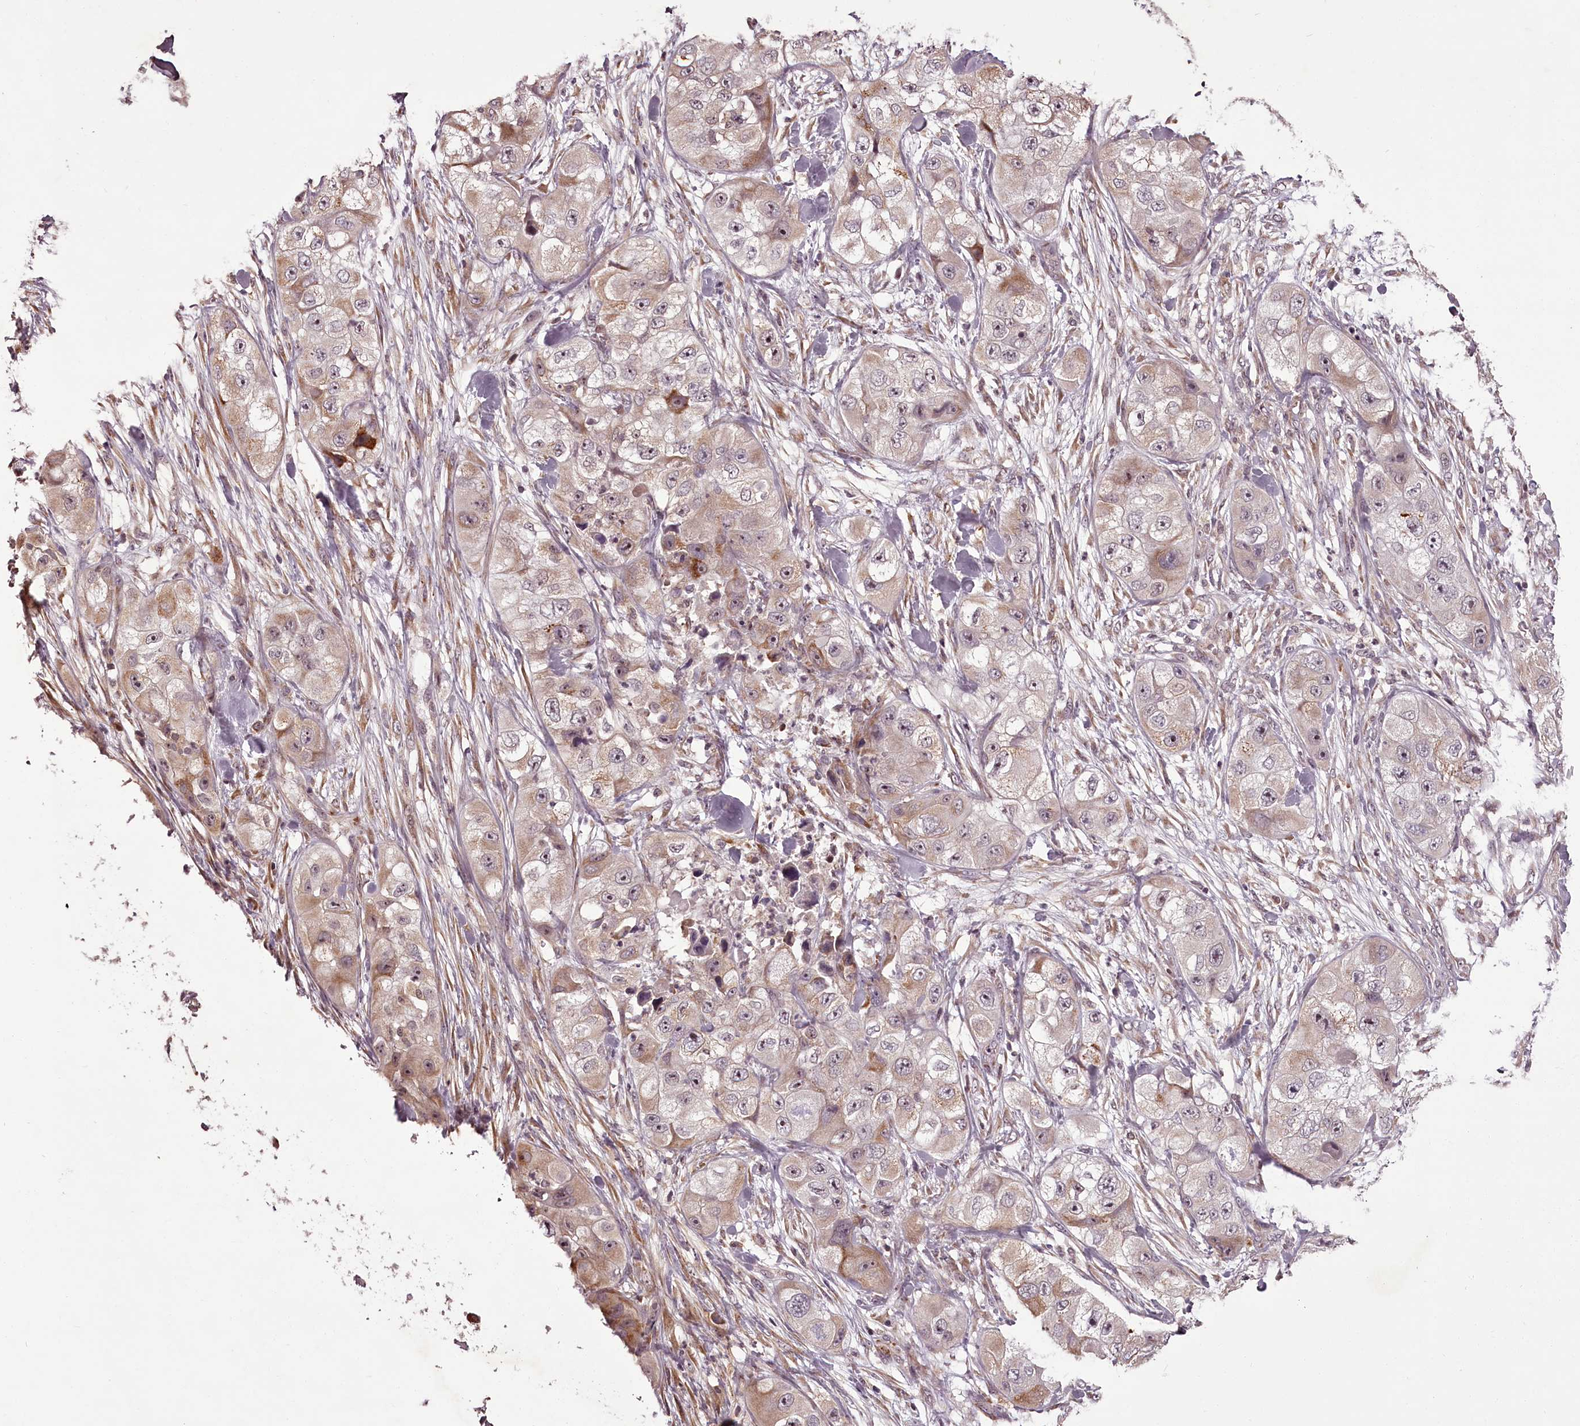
{"staining": {"intensity": "moderate", "quantity": "<25%", "location": "cytoplasmic/membranous,nuclear"}, "tissue": "skin cancer", "cell_type": "Tumor cells", "image_type": "cancer", "snomed": [{"axis": "morphology", "description": "Squamous cell carcinoma, NOS"}, {"axis": "topography", "description": "Skin"}, {"axis": "topography", "description": "Subcutis"}], "caption": "Skin squamous cell carcinoma stained with a protein marker shows moderate staining in tumor cells.", "gene": "CCDC92", "patient": {"sex": "male", "age": 73}}